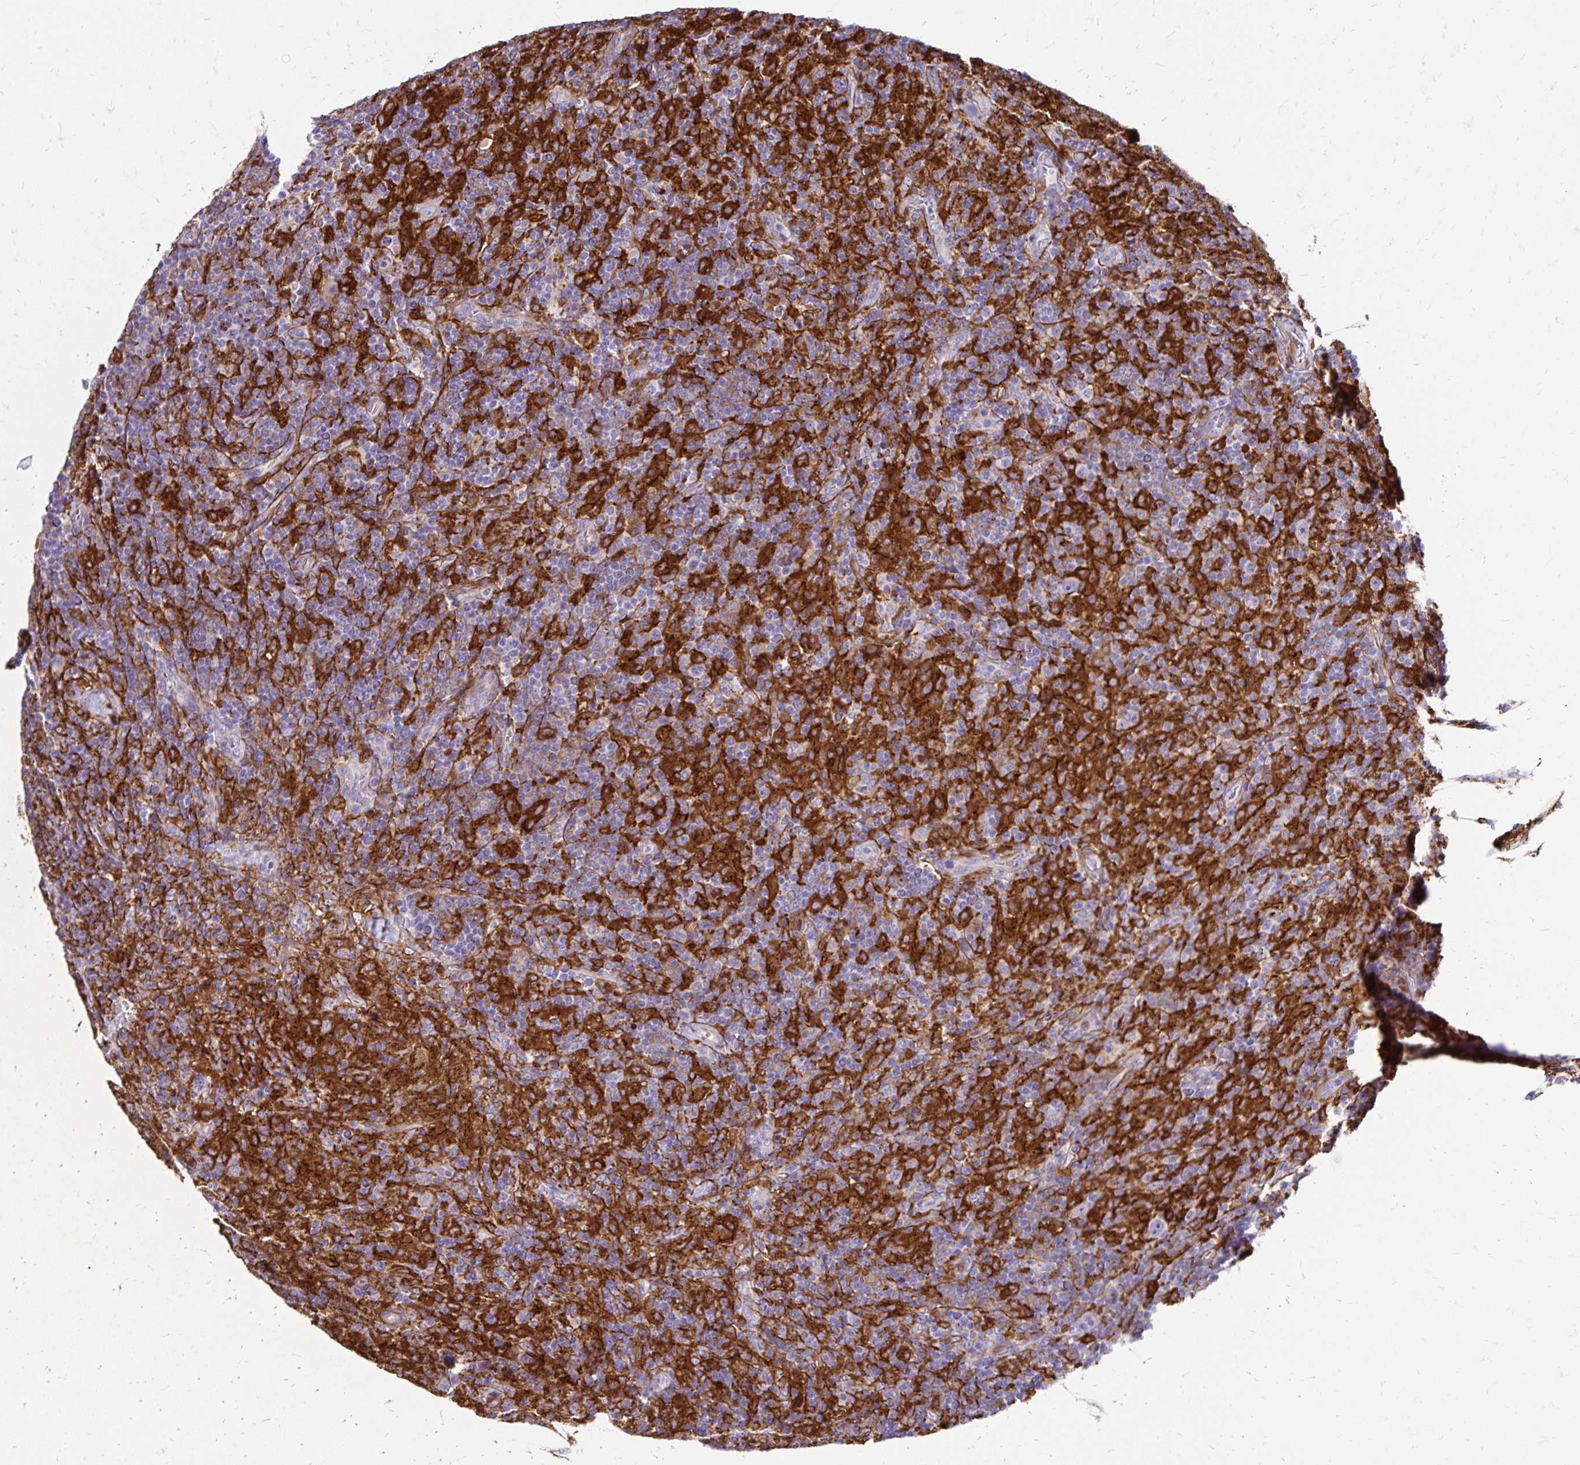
{"staining": {"intensity": "negative", "quantity": "none", "location": "none"}, "tissue": "lymphoma", "cell_type": "Tumor cells", "image_type": "cancer", "snomed": [{"axis": "morphology", "description": "Hodgkin's disease, NOS"}, {"axis": "topography", "description": "Lymph node"}], "caption": "This is an immunohistochemistry (IHC) image of Hodgkin's disease. There is no positivity in tumor cells.", "gene": "TNS3", "patient": {"sex": "male", "age": 70}}